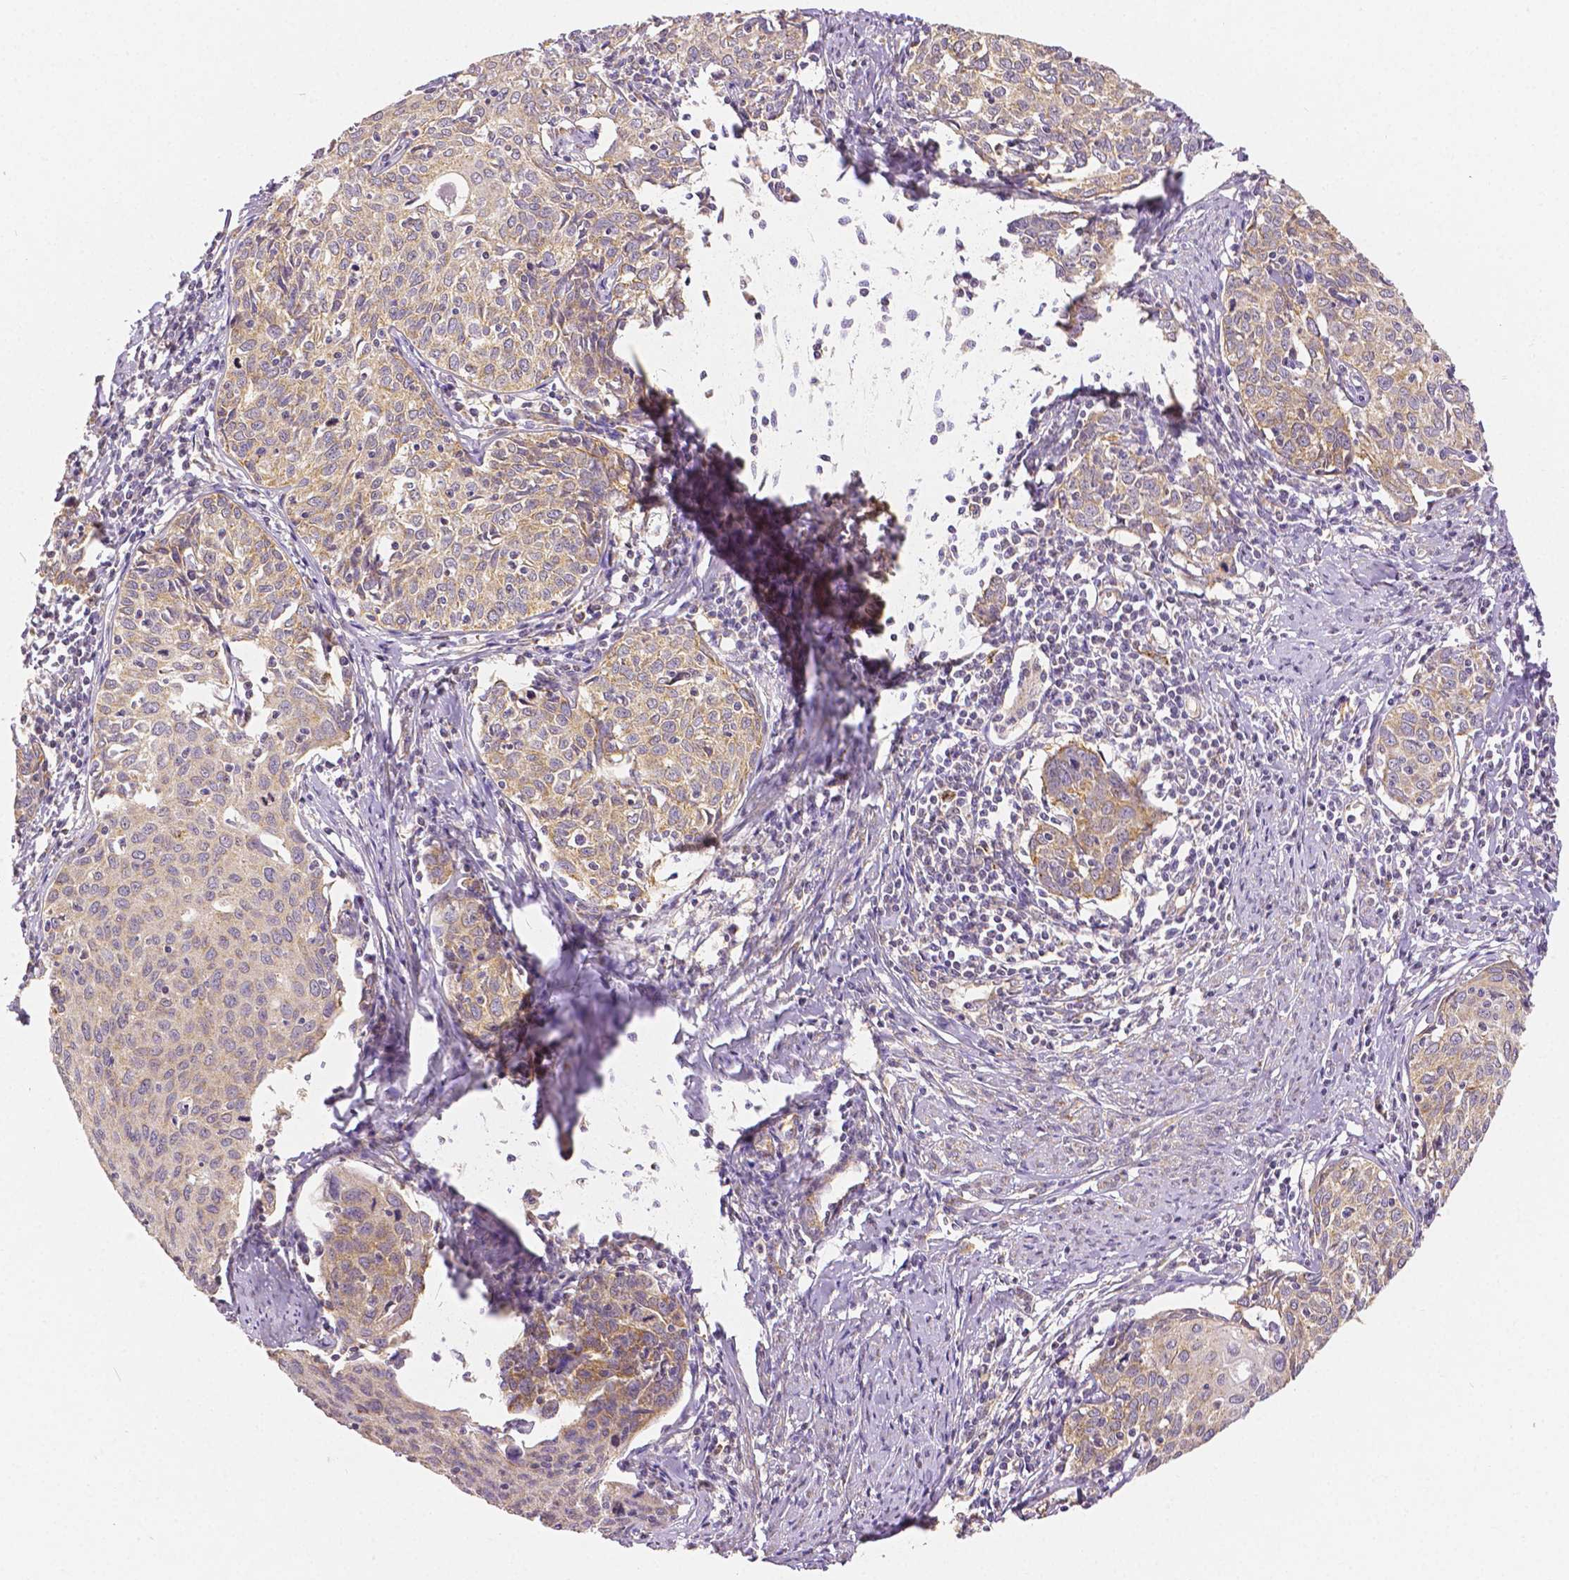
{"staining": {"intensity": "weak", "quantity": "25%-75%", "location": "cytoplasmic/membranous"}, "tissue": "cervical cancer", "cell_type": "Tumor cells", "image_type": "cancer", "snomed": [{"axis": "morphology", "description": "Squamous cell carcinoma, NOS"}, {"axis": "topography", "description": "Cervix"}], "caption": "Tumor cells show low levels of weak cytoplasmic/membranous positivity in approximately 25%-75% of cells in cervical cancer (squamous cell carcinoma). (DAB (3,3'-diaminobenzidine) IHC, brown staining for protein, blue staining for nuclei).", "gene": "RHOT1", "patient": {"sex": "female", "age": 62}}